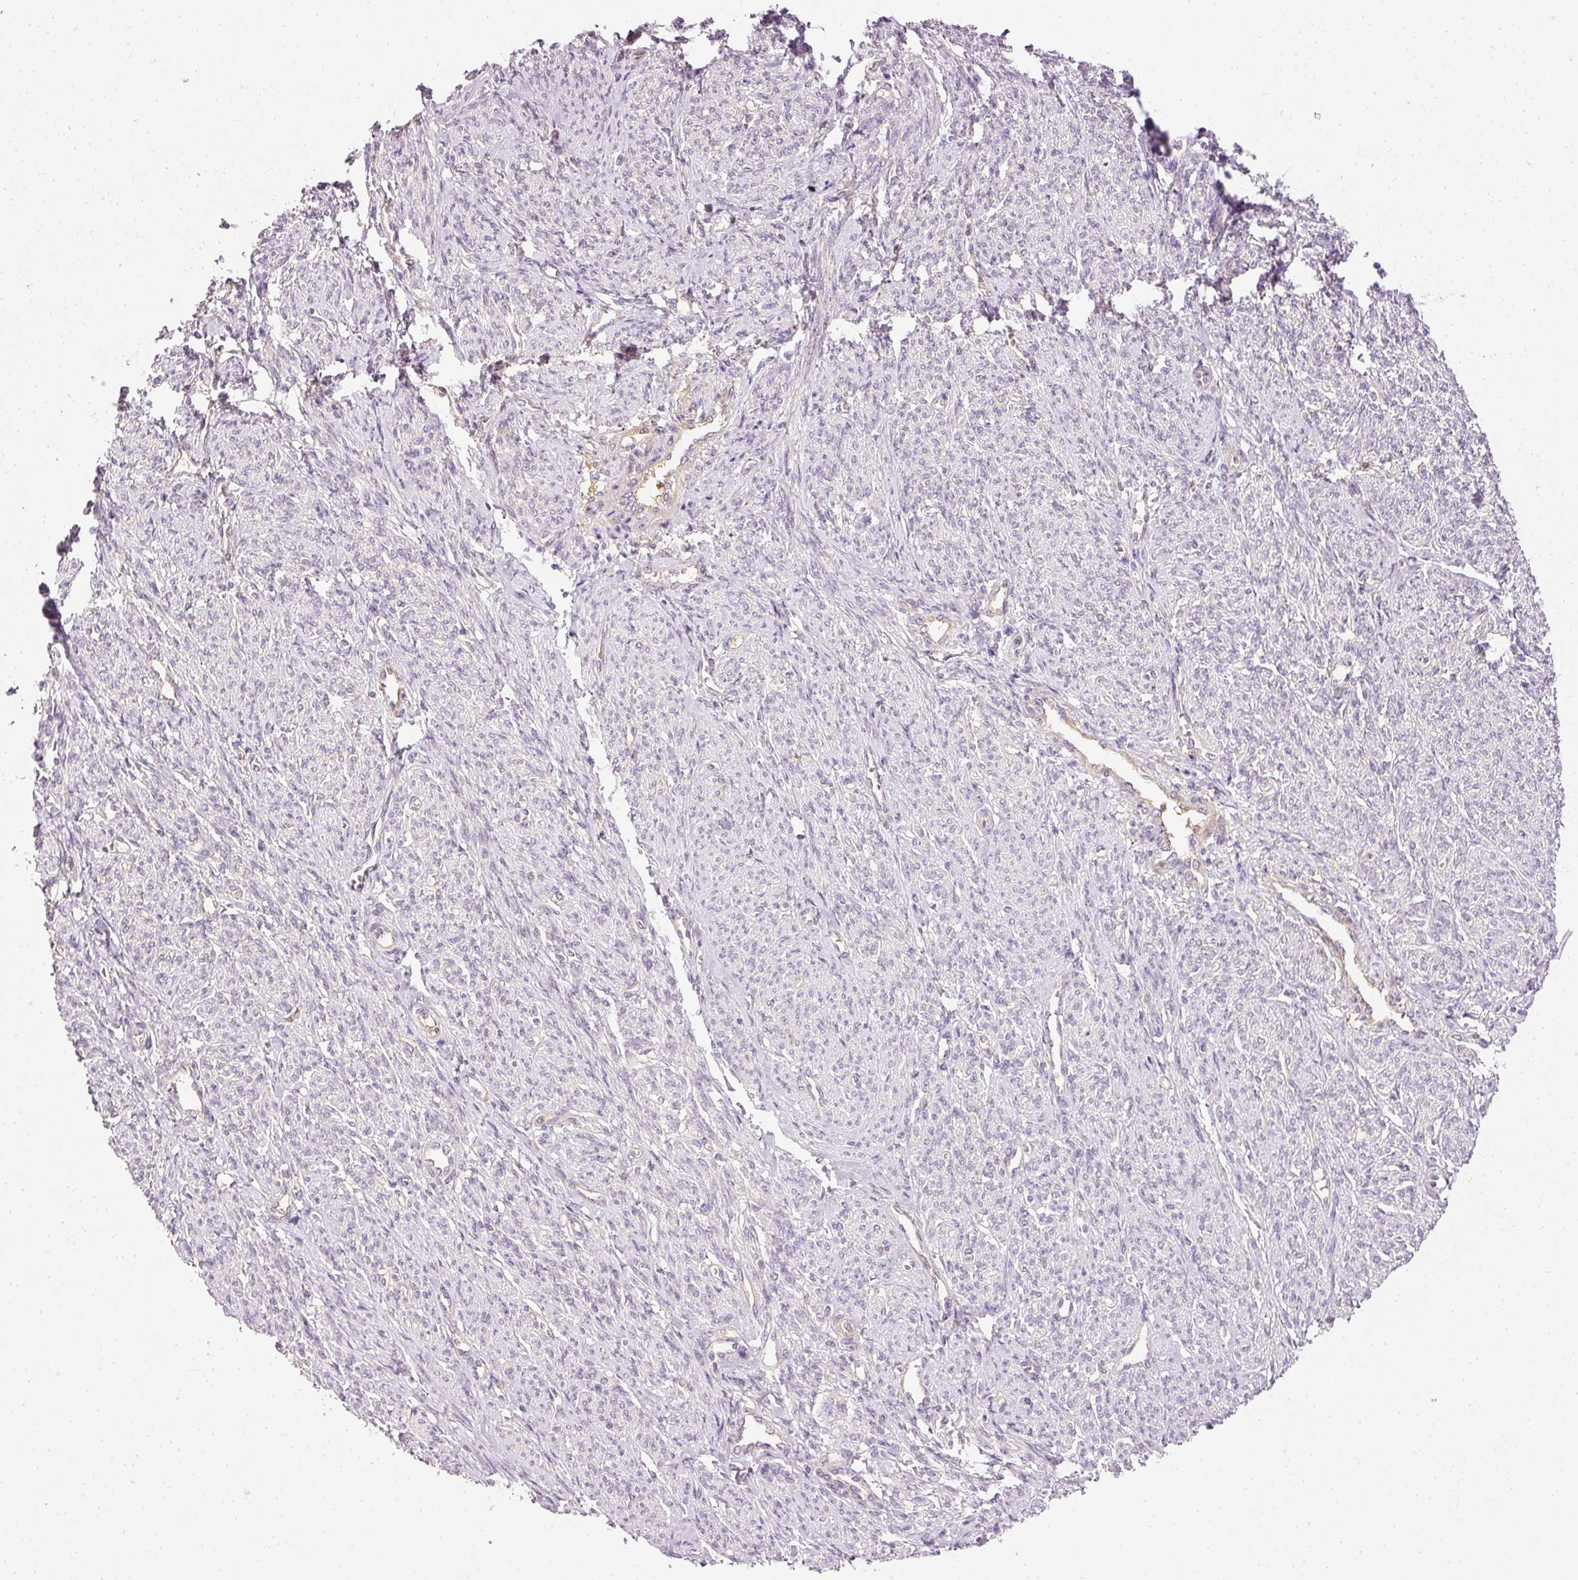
{"staining": {"intensity": "weak", "quantity": "25%-75%", "location": "cytoplasmic/membranous"}, "tissue": "smooth muscle", "cell_type": "Smooth muscle cells", "image_type": "normal", "snomed": [{"axis": "morphology", "description": "Normal tissue, NOS"}, {"axis": "topography", "description": "Smooth muscle"}], "caption": "Benign smooth muscle displays weak cytoplasmic/membranous staining in about 25%-75% of smooth muscle cells The staining was performed using DAB (3,3'-diaminobenzidine) to visualize the protein expression in brown, while the nuclei were stained in blue with hematoxylin (Magnification: 20x)..", "gene": "ARMH3", "patient": {"sex": "female", "age": 65}}